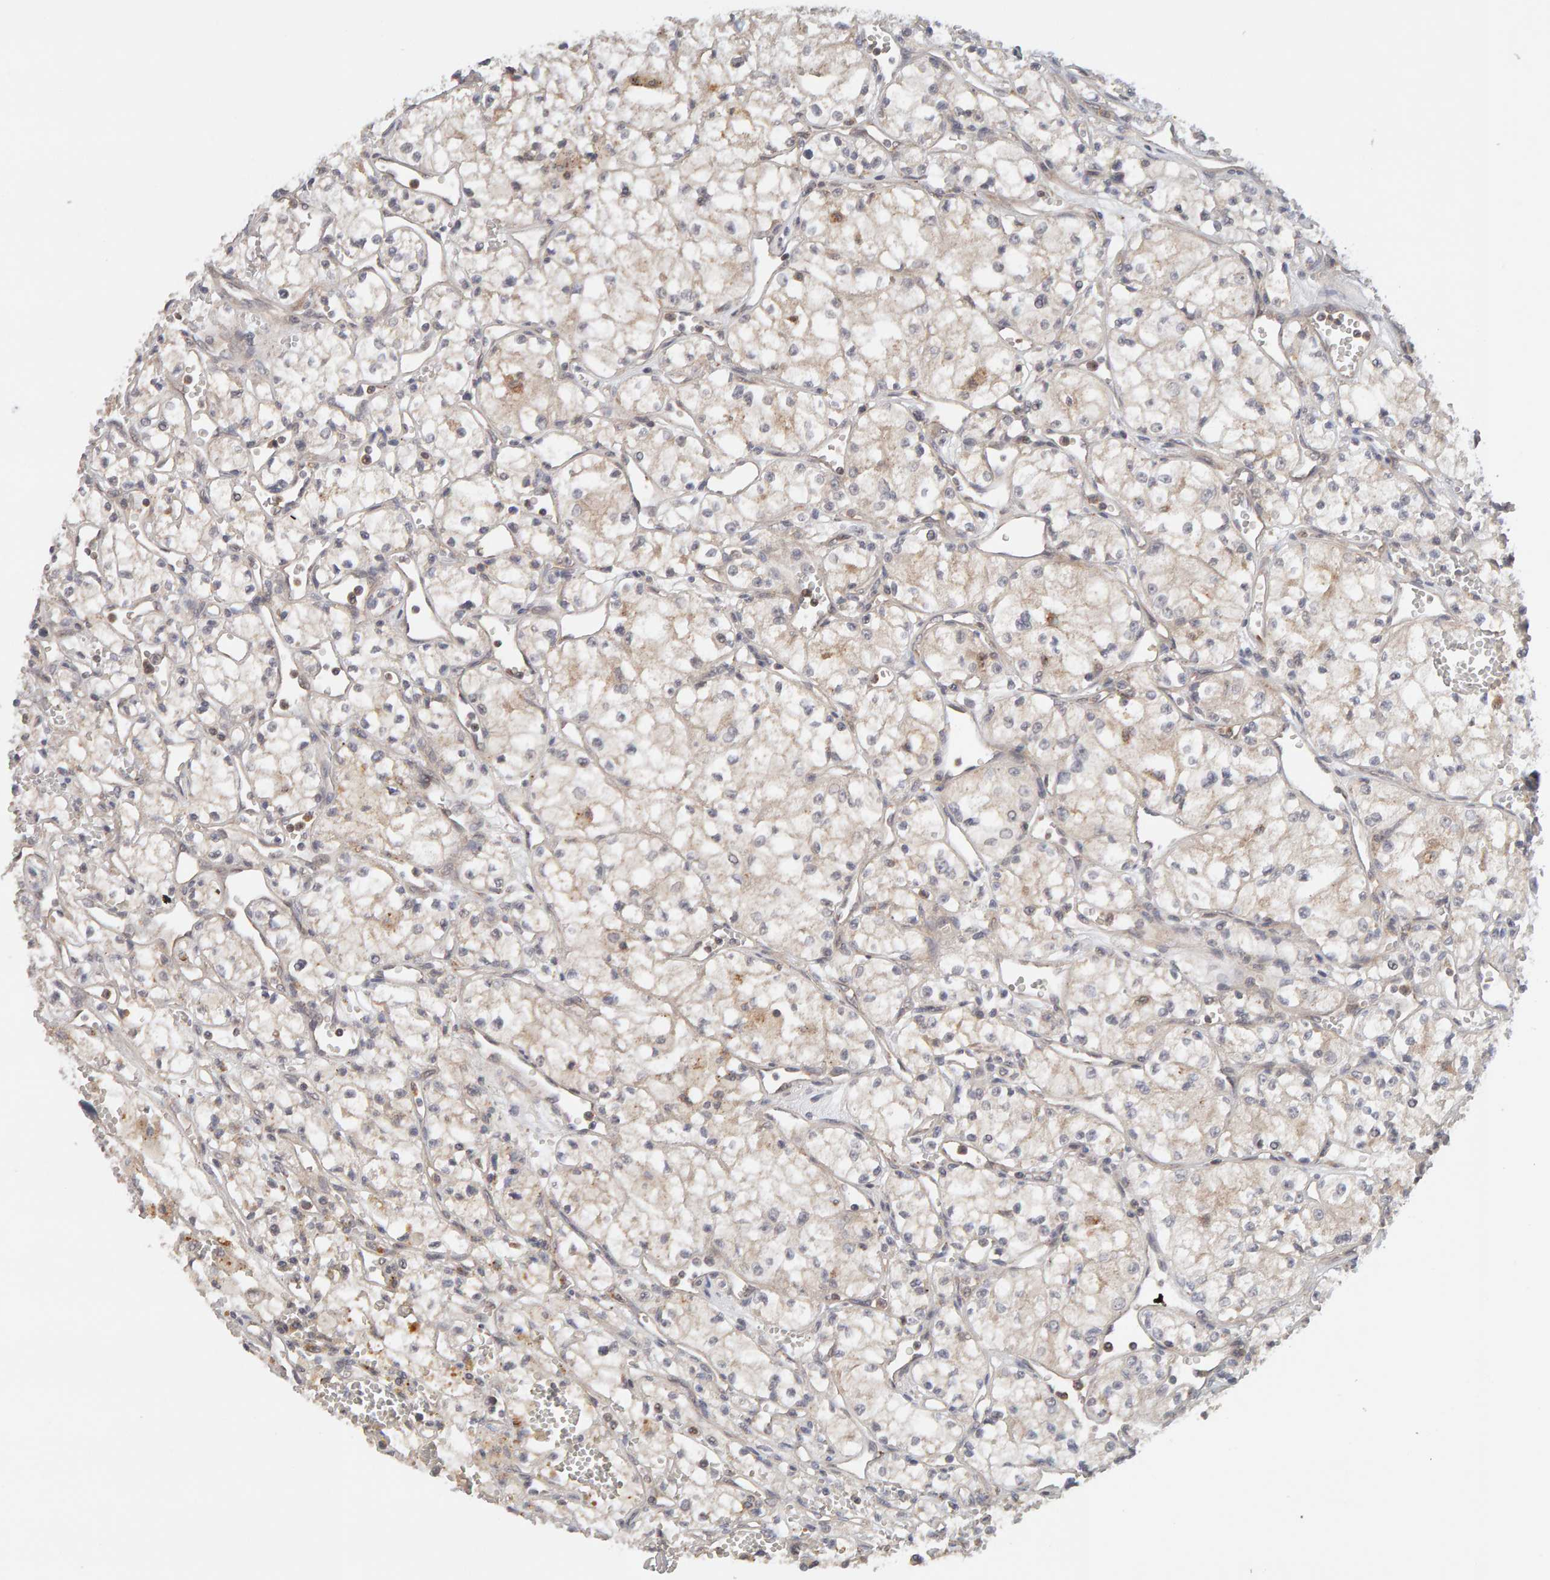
{"staining": {"intensity": "weak", "quantity": "25%-75%", "location": "cytoplasmic/membranous"}, "tissue": "renal cancer", "cell_type": "Tumor cells", "image_type": "cancer", "snomed": [{"axis": "morphology", "description": "Adenocarcinoma, NOS"}, {"axis": "topography", "description": "Kidney"}], "caption": "Immunohistochemistry (IHC) histopathology image of neoplastic tissue: adenocarcinoma (renal) stained using immunohistochemistry reveals low levels of weak protein expression localized specifically in the cytoplasmic/membranous of tumor cells, appearing as a cytoplasmic/membranous brown color.", "gene": "DNAJC7", "patient": {"sex": "male", "age": 59}}